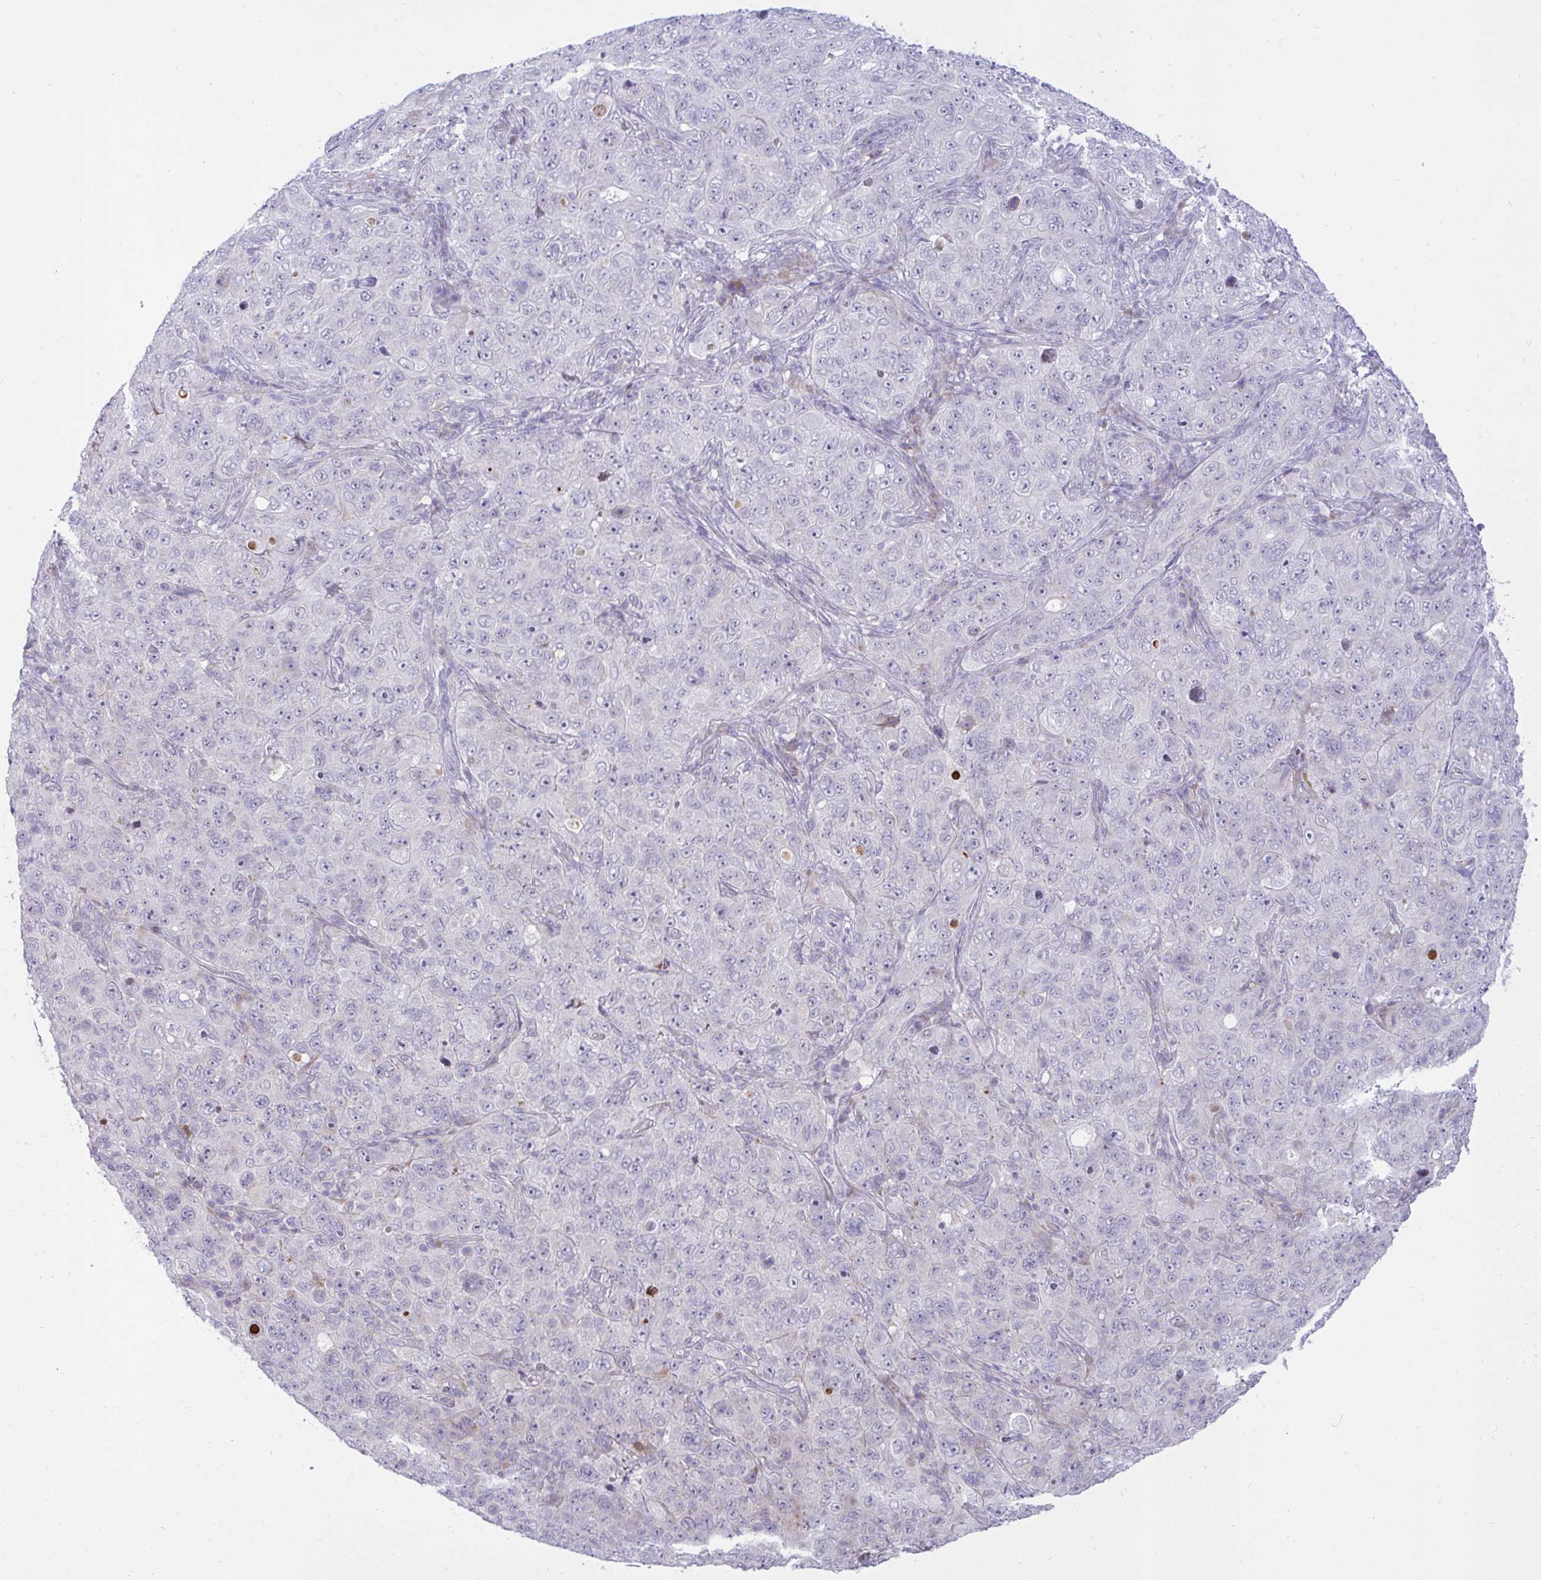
{"staining": {"intensity": "negative", "quantity": "none", "location": "none"}, "tissue": "pancreatic cancer", "cell_type": "Tumor cells", "image_type": "cancer", "snomed": [{"axis": "morphology", "description": "Adenocarcinoma, NOS"}, {"axis": "topography", "description": "Pancreas"}], "caption": "Pancreatic adenocarcinoma was stained to show a protein in brown. There is no significant staining in tumor cells. (DAB immunohistochemistry, high magnification).", "gene": "EPOP", "patient": {"sex": "male", "age": 68}}